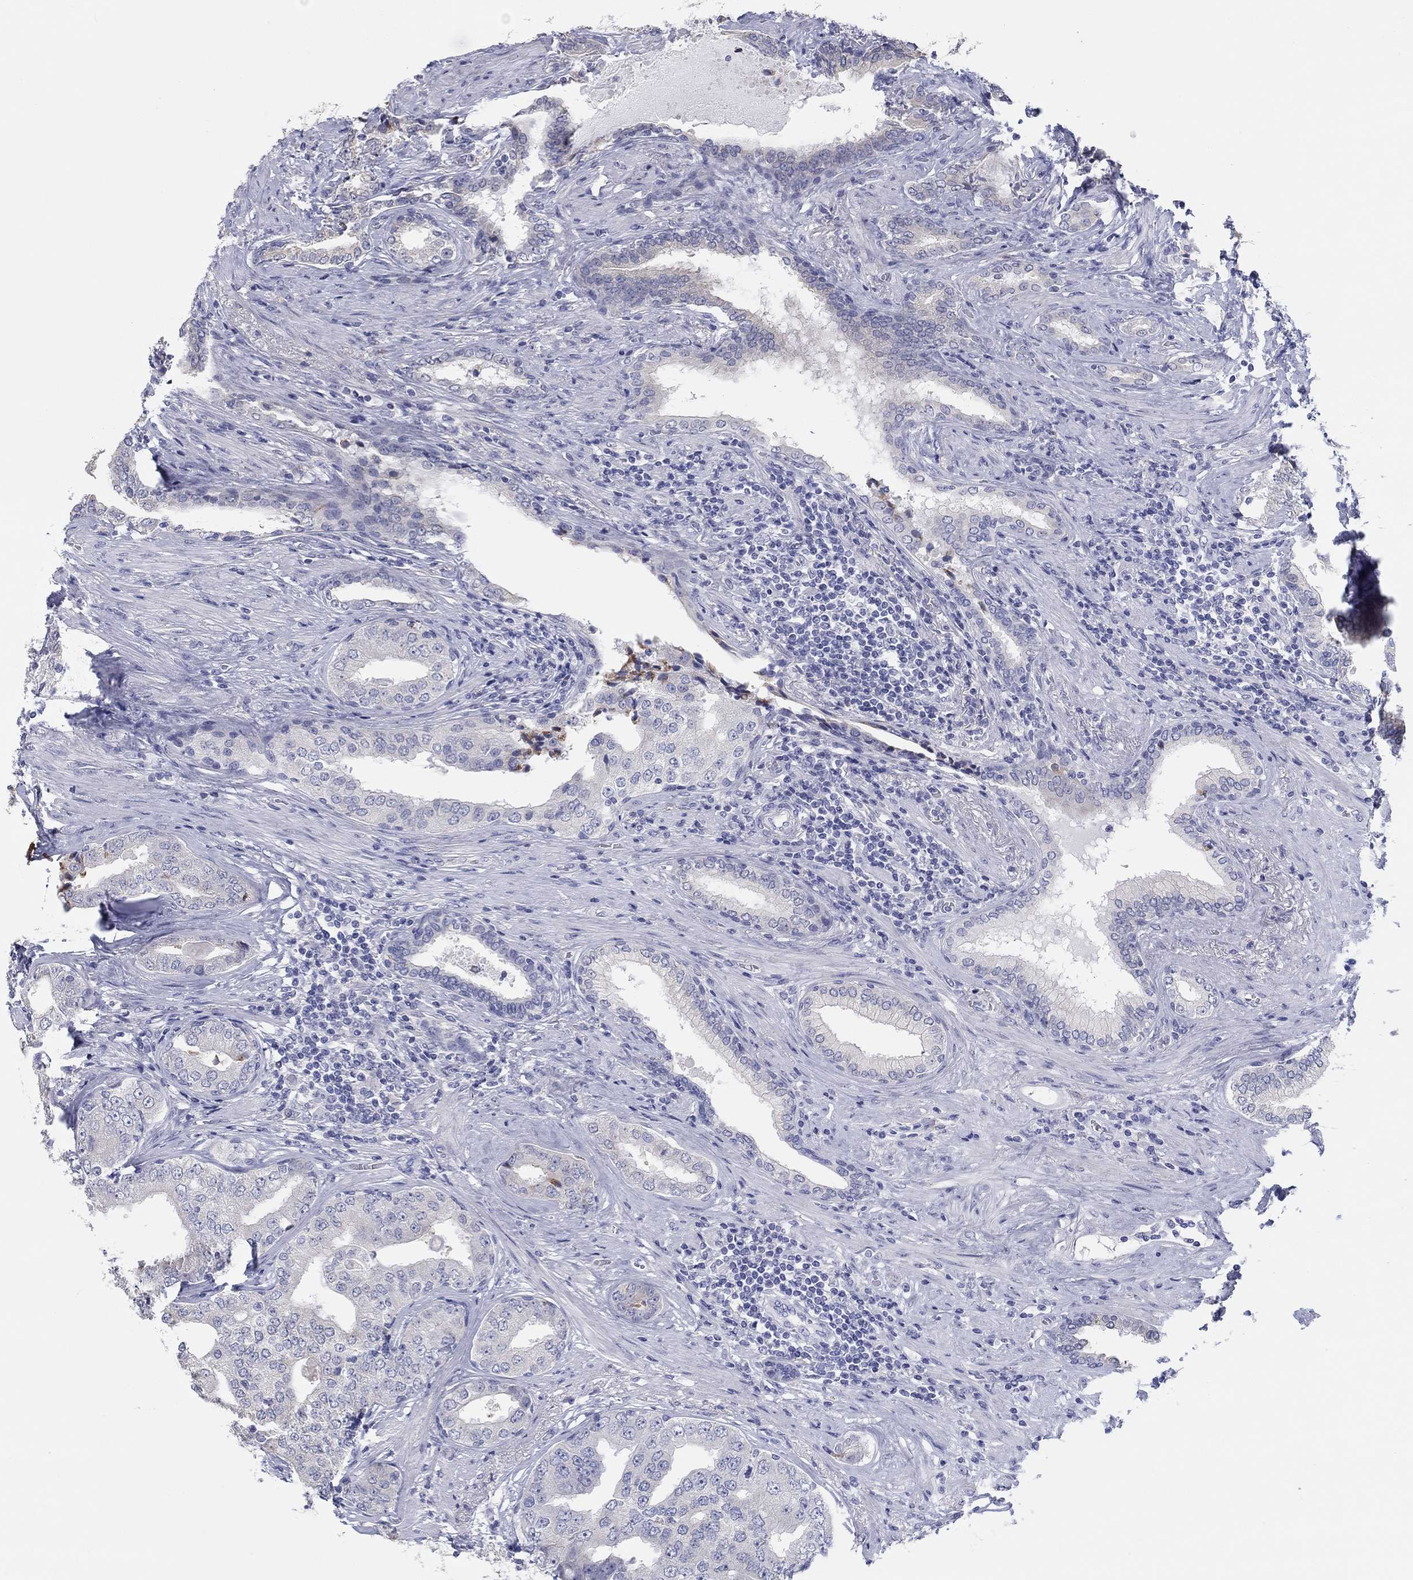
{"staining": {"intensity": "negative", "quantity": "none", "location": "none"}, "tissue": "prostate cancer", "cell_type": "Tumor cells", "image_type": "cancer", "snomed": [{"axis": "morphology", "description": "Adenocarcinoma, Low grade"}, {"axis": "topography", "description": "Prostate and seminal vesicle, NOS"}], "caption": "This is an immunohistochemistry (IHC) micrograph of prostate cancer (adenocarcinoma (low-grade)). There is no positivity in tumor cells.", "gene": "LRRC4C", "patient": {"sex": "male", "age": 61}}